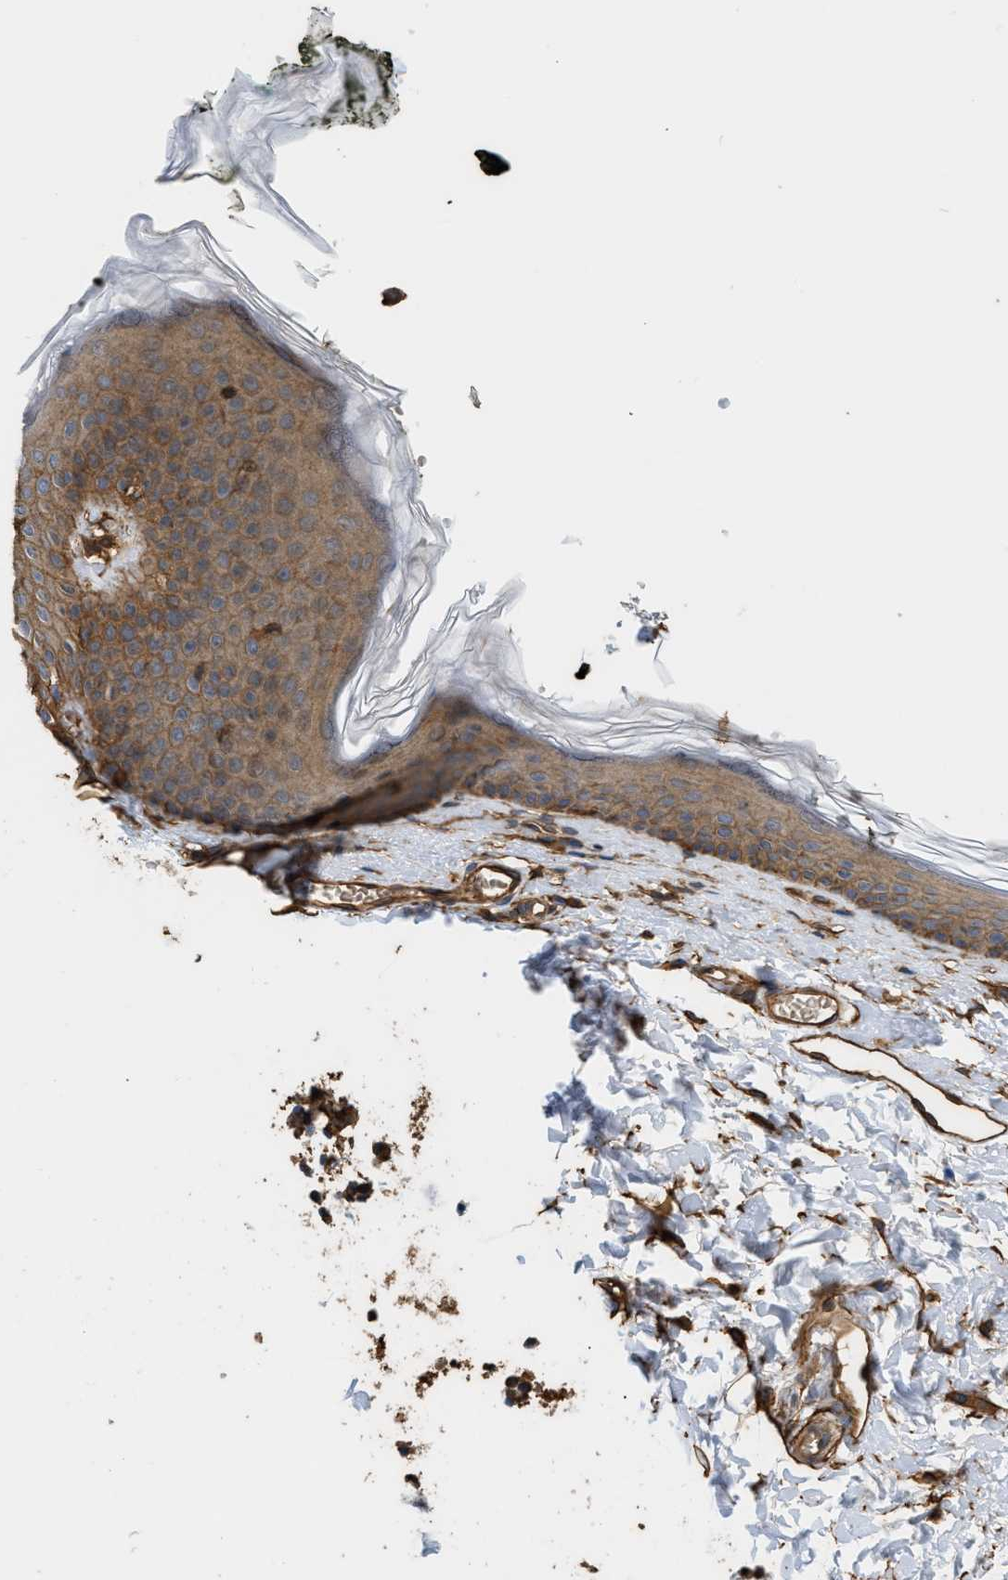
{"staining": {"intensity": "moderate", "quantity": ">75%", "location": "cytoplasmic/membranous"}, "tissue": "skin", "cell_type": "Epidermal cells", "image_type": "normal", "snomed": [{"axis": "morphology", "description": "Normal tissue, NOS"}, {"axis": "morphology", "description": "Inflammation, NOS"}, {"axis": "topography", "description": "Vulva"}], "caption": "Immunohistochemistry (IHC) image of normal skin stained for a protein (brown), which displays medium levels of moderate cytoplasmic/membranous staining in about >75% of epidermal cells.", "gene": "DDHD2", "patient": {"sex": "female", "age": 84}}